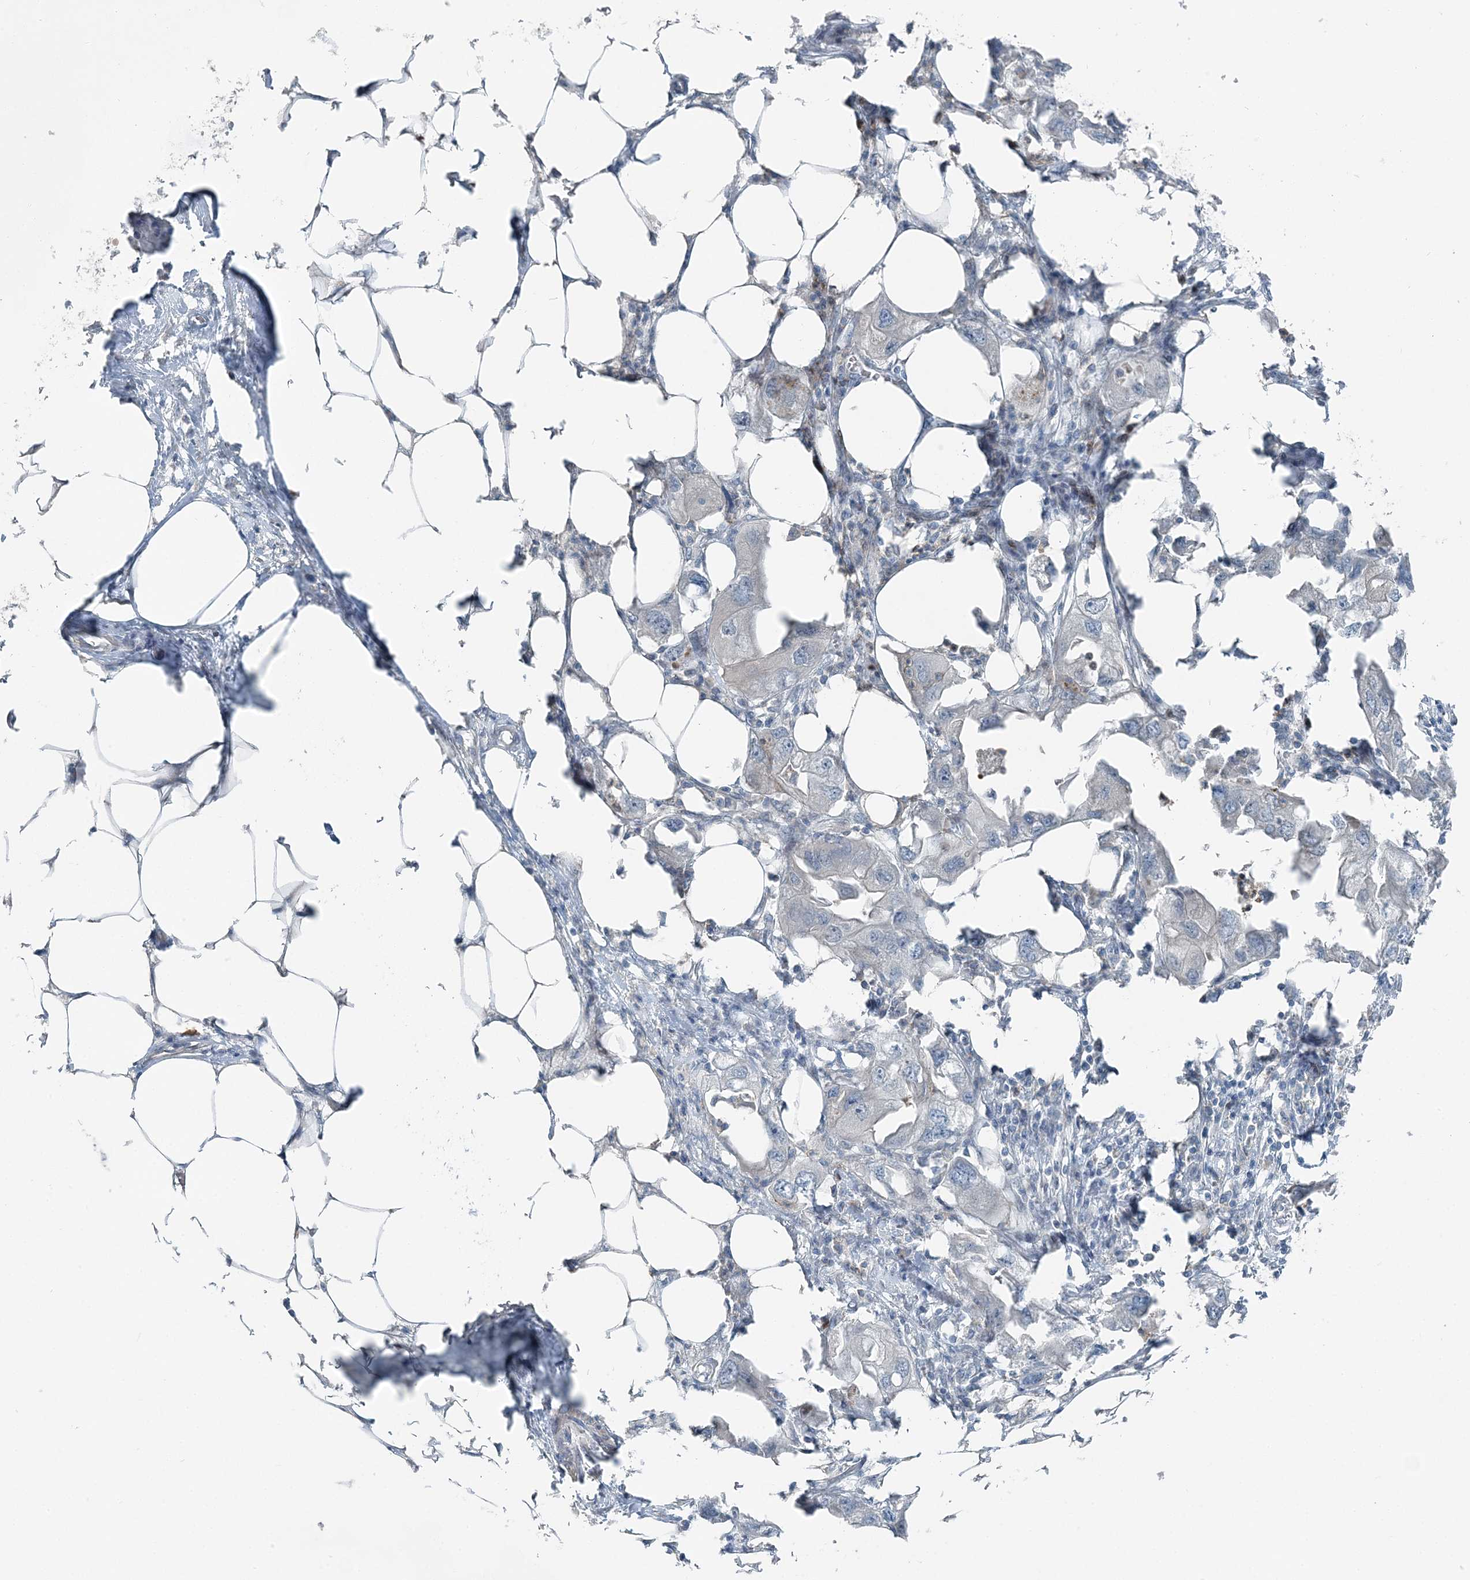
{"staining": {"intensity": "negative", "quantity": "none", "location": "none"}, "tissue": "endometrial cancer", "cell_type": "Tumor cells", "image_type": "cancer", "snomed": [{"axis": "morphology", "description": "Adenocarcinoma, NOS"}, {"axis": "morphology", "description": "Adenocarcinoma, metastatic, NOS"}, {"axis": "topography", "description": "Adipose tissue"}, {"axis": "topography", "description": "Endometrium"}], "caption": "An IHC photomicrograph of endometrial adenocarcinoma is shown. There is no staining in tumor cells of endometrial adenocarcinoma.", "gene": "FBXL17", "patient": {"sex": "female", "age": 67}}